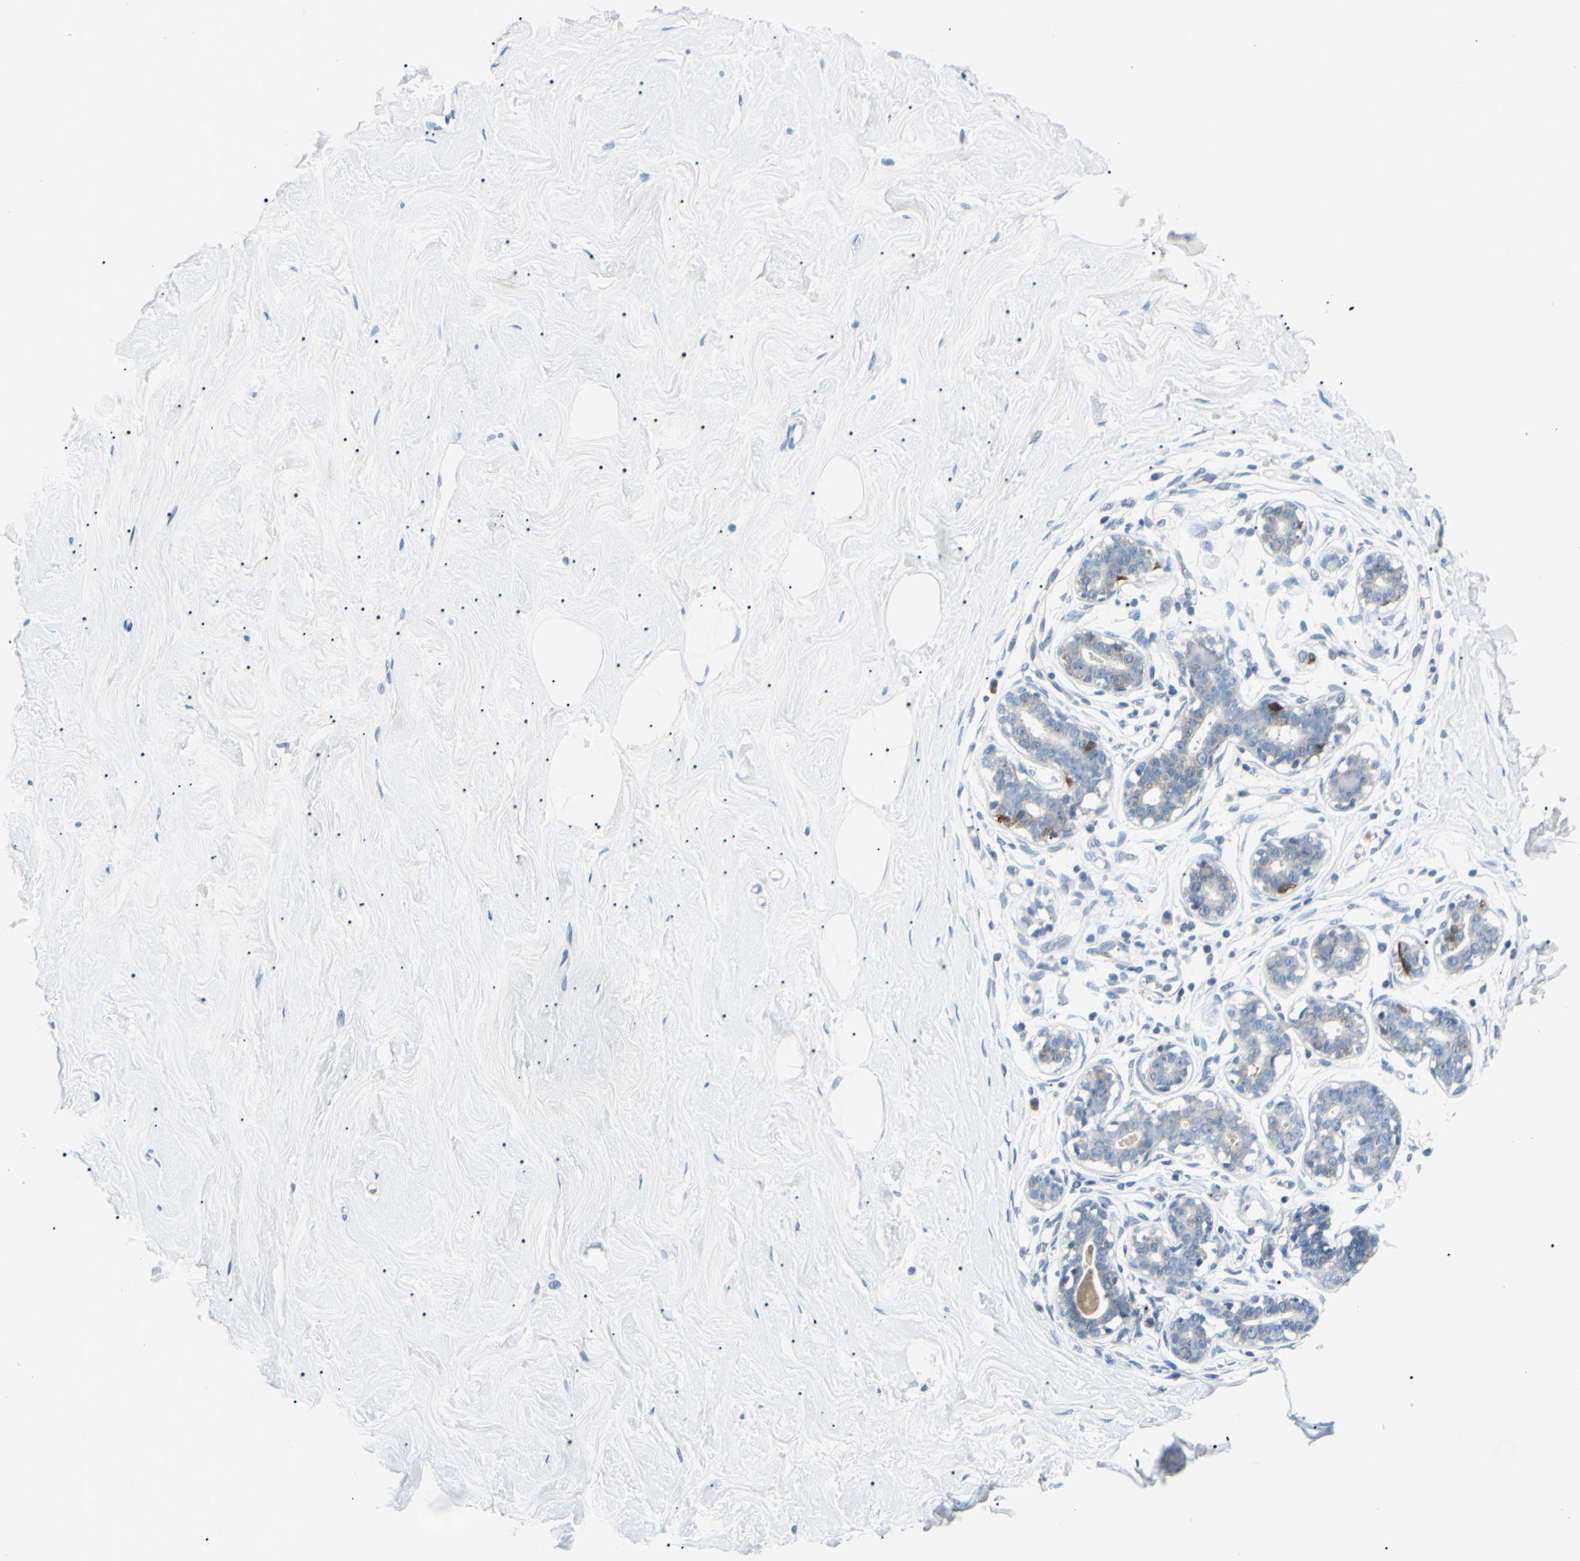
{"staining": {"intensity": "negative", "quantity": "none", "location": "none"}, "tissue": "breast", "cell_type": "Adipocytes", "image_type": "normal", "snomed": [{"axis": "morphology", "description": "Normal tissue, NOS"}, {"axis": "topography", "description": "Breast"}], "caption": "Adipocytes are negative for brown protein staining in normal breast. The staining is performed using DAB (3,3'-diaminobenzidine) brown chromogen with nuclei counter-stained in using hematoxylin.", "gene": "CA2", "patient": {"sex": "female", "age": 23}}